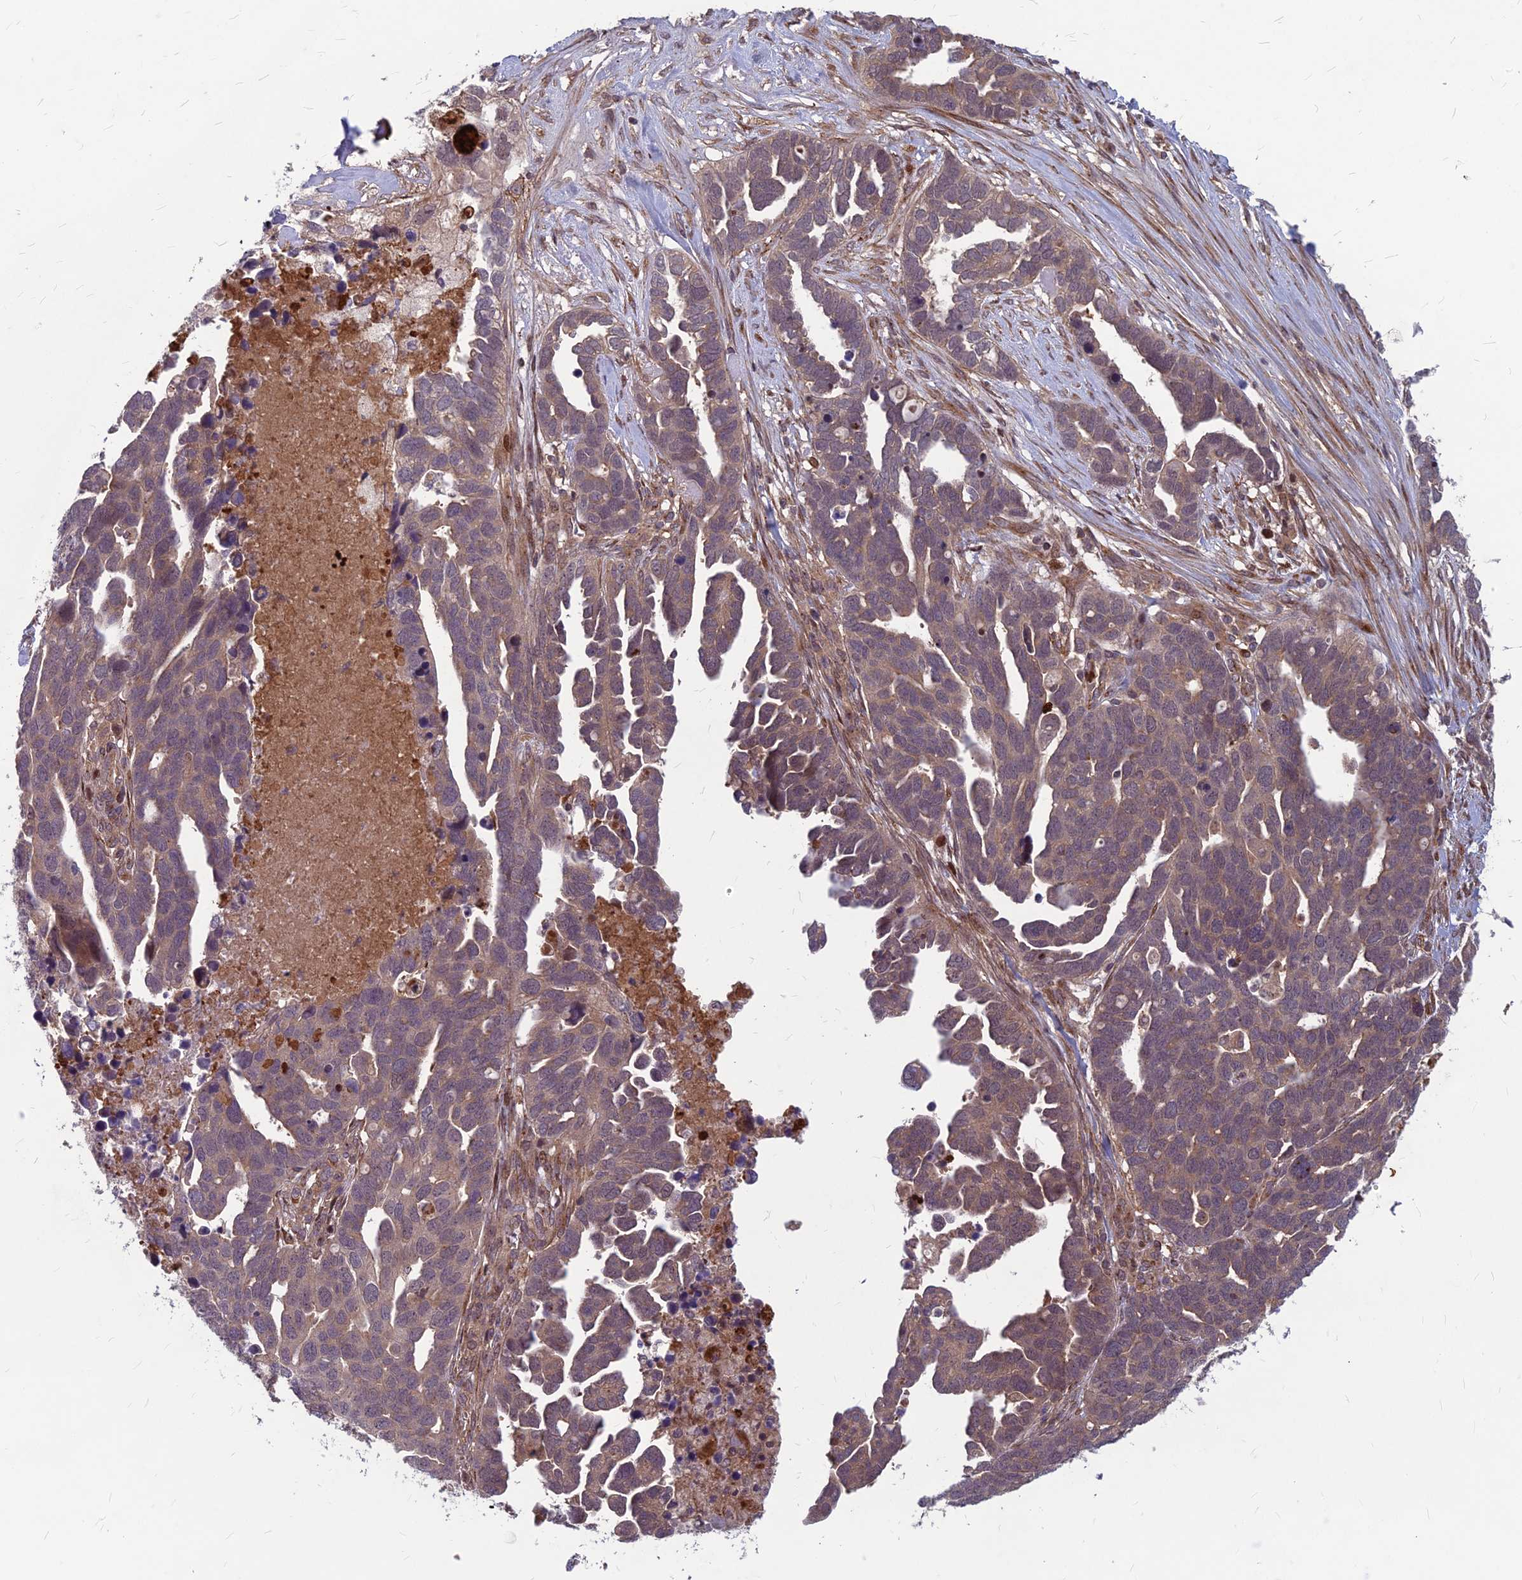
{"staining": {"intensity": "weak", "quantity": "<25%", "location": "cytoplasmic/membranous"}, "tissue": "ovarian cancer", "cell_type": "Tumor cells", "image_type": "cancer", "snomed": [{"axis": "morphology", "description": "Cystadenocarcinoma, serous, NOS"}, {"axis": "topography", "description": "Ovary"}], "caption": "Protein analysis of ovarian cancer (serous cystadenocarcinoma) reveals no significant staining in tumor cells. (Immunohistochemistry (ihc), brightfield microscopy, high magnification).", "gene": "MFSD8", "patient": {"sex": "female", "age": 54}}